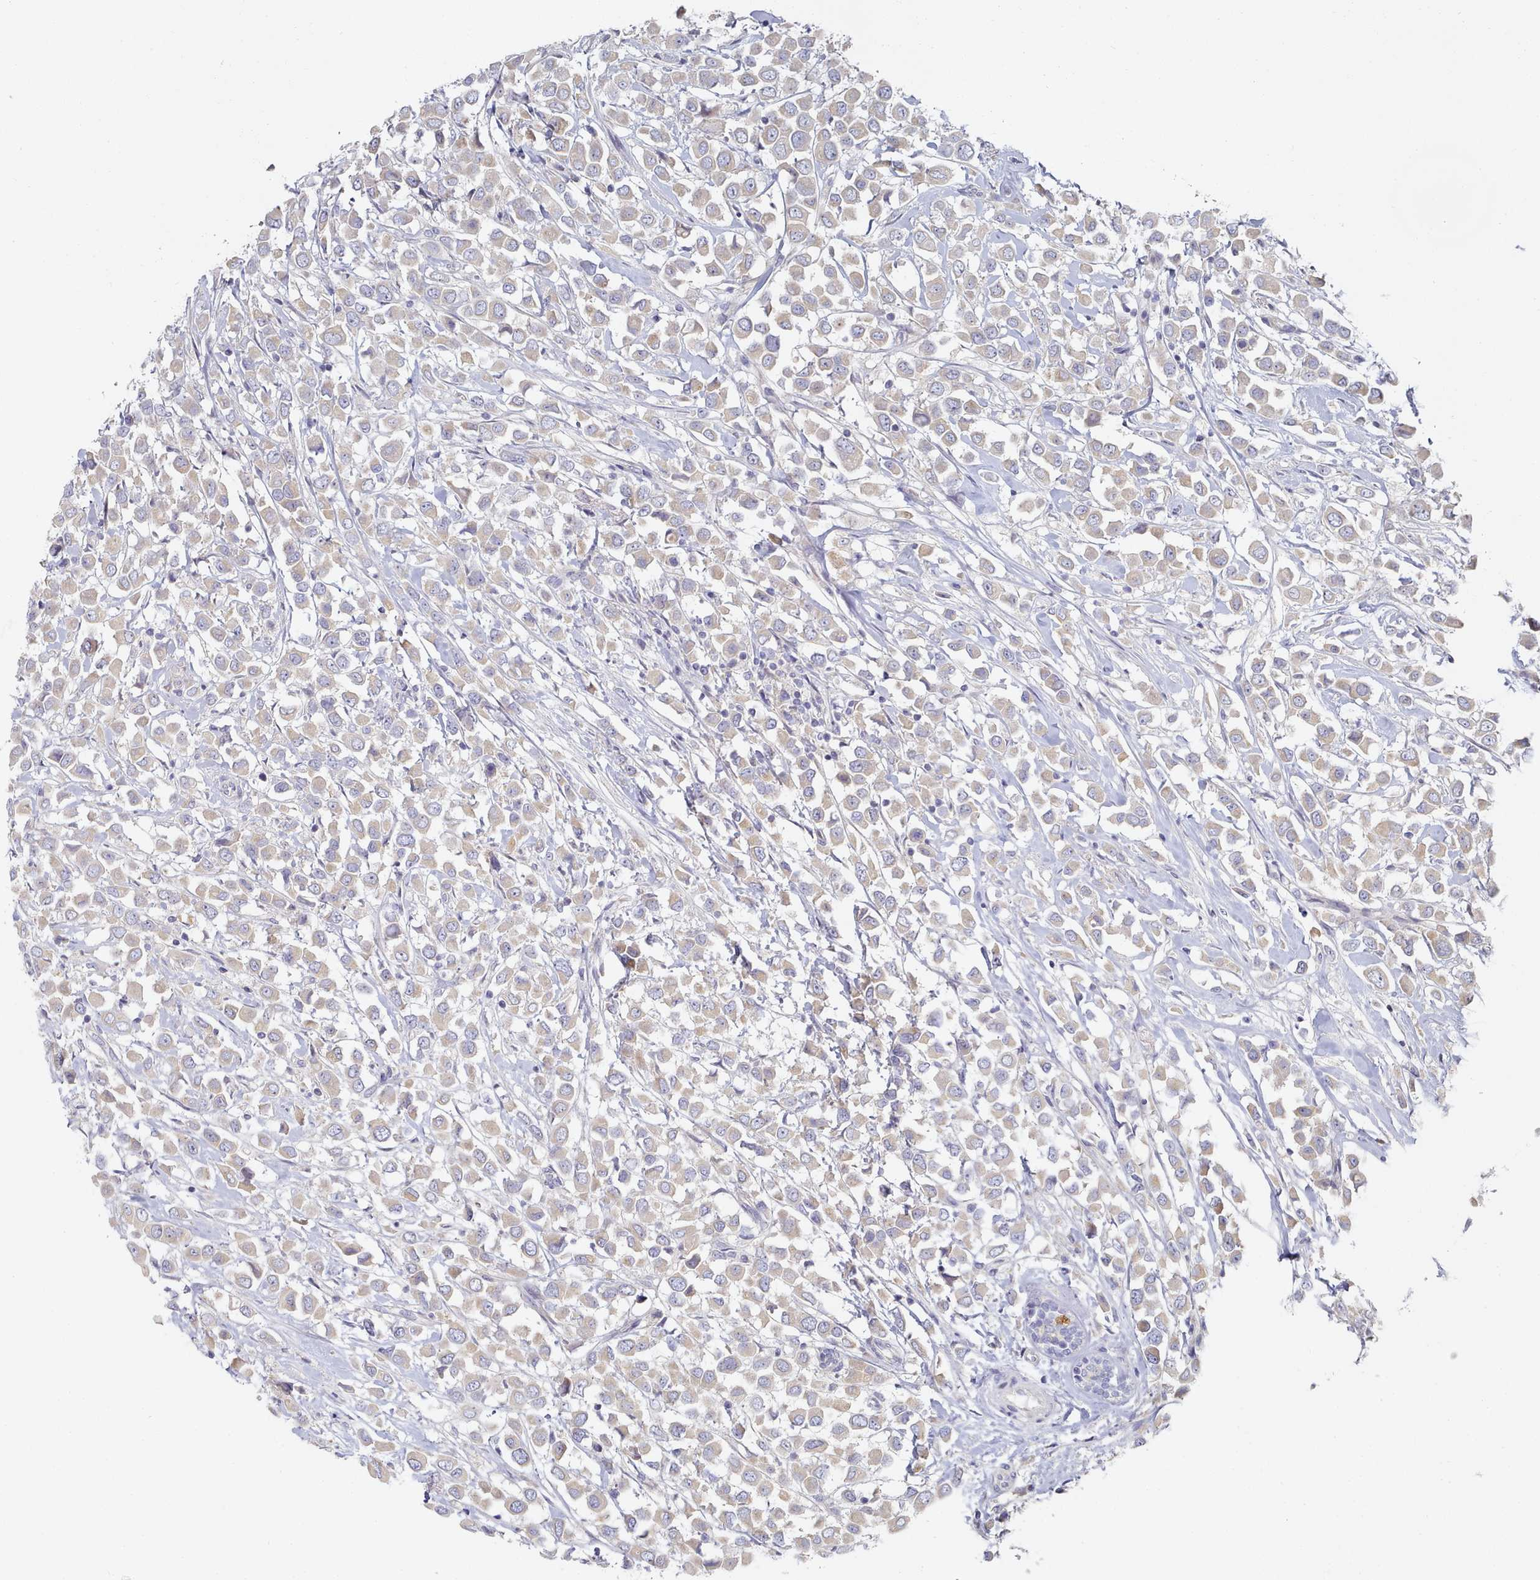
{"staining": {"intensity": "weak", "quantity": "25%-75%", "location": "cytoplasmic/membranous"}, "tissue": "breast cancer", "cell_type": "Tumor cells", "image_type": "cancer", "snomed": [{"axis": "morphology", "description": "Duct carcinoma"}, {"axis": "topography", "description": "Breast"}], "caption": "High-power microscopy captured an immunohistochemistry micrograph of breast cancer (invasive ductal carcinoma), revealing weak cytoplasmic/membranous positivity in about 25%-75% of tumor cells.", "gene": "TYW1B", "patient": {"sex": "female", "age": 61}}